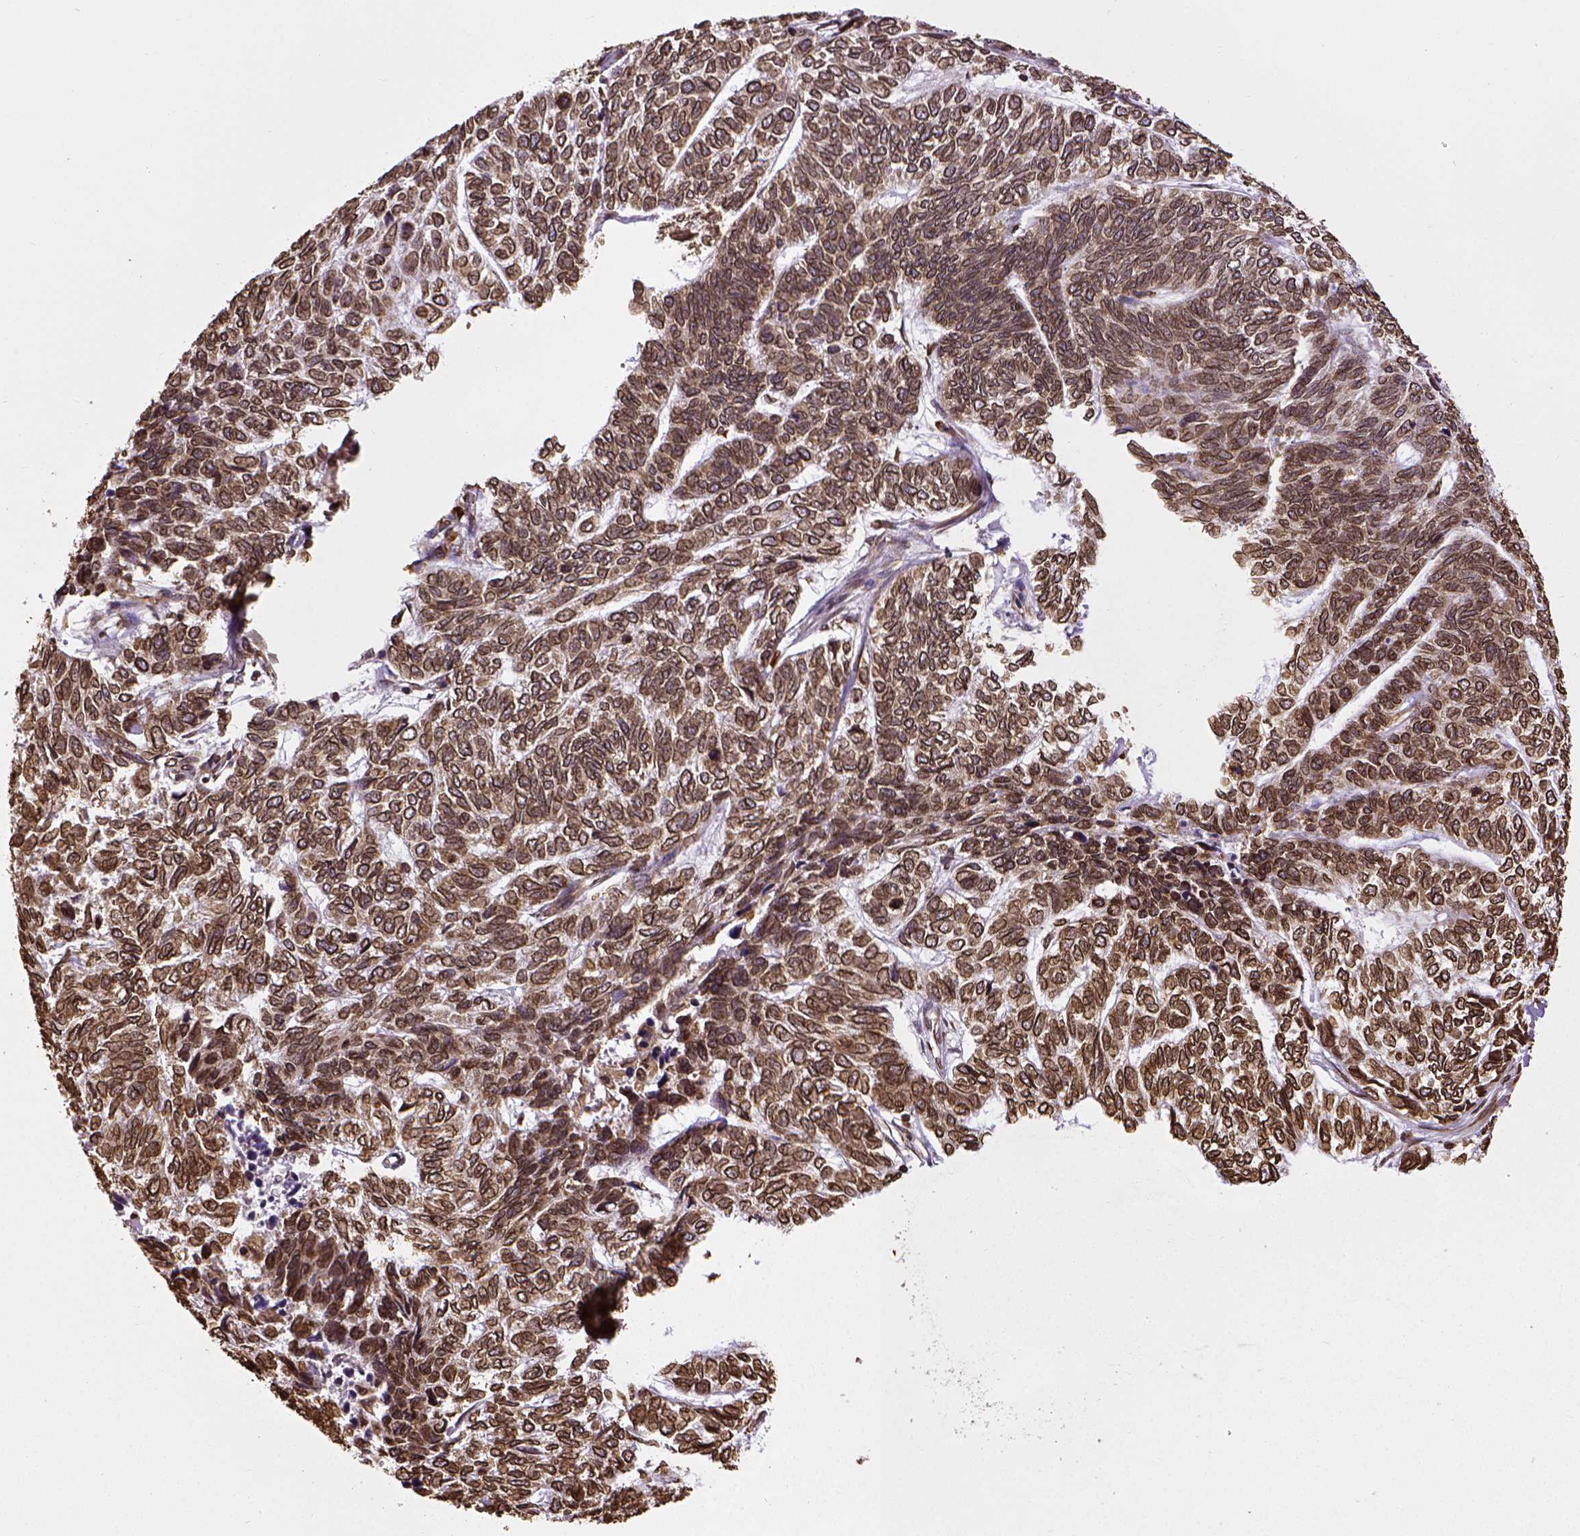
{"staining": {"intensity": "strong", "quantity": ">75%", "location": "cytoplasmic/membranous,nuclear"}, "tissue": "skin cancer", "cell_type": "Tumor cells", "image_type": "cancer", "snomed": [{"axis": "morphology", "description": "Basal cell carcinoma"}, {"axis": "topography", "description": "Skin"}], "caption": "Brown immunohistochemical staining in skin cancer (basal cell carcinoma) shows strong cytoplasmic/membranous and nuclear staining in approximately >75% of tumor cells. The protein of interest is shown in brown color, while the nuclei are stained blue.", "gene": "MTDH", "patient": {"sex": "female", "age": 65}}